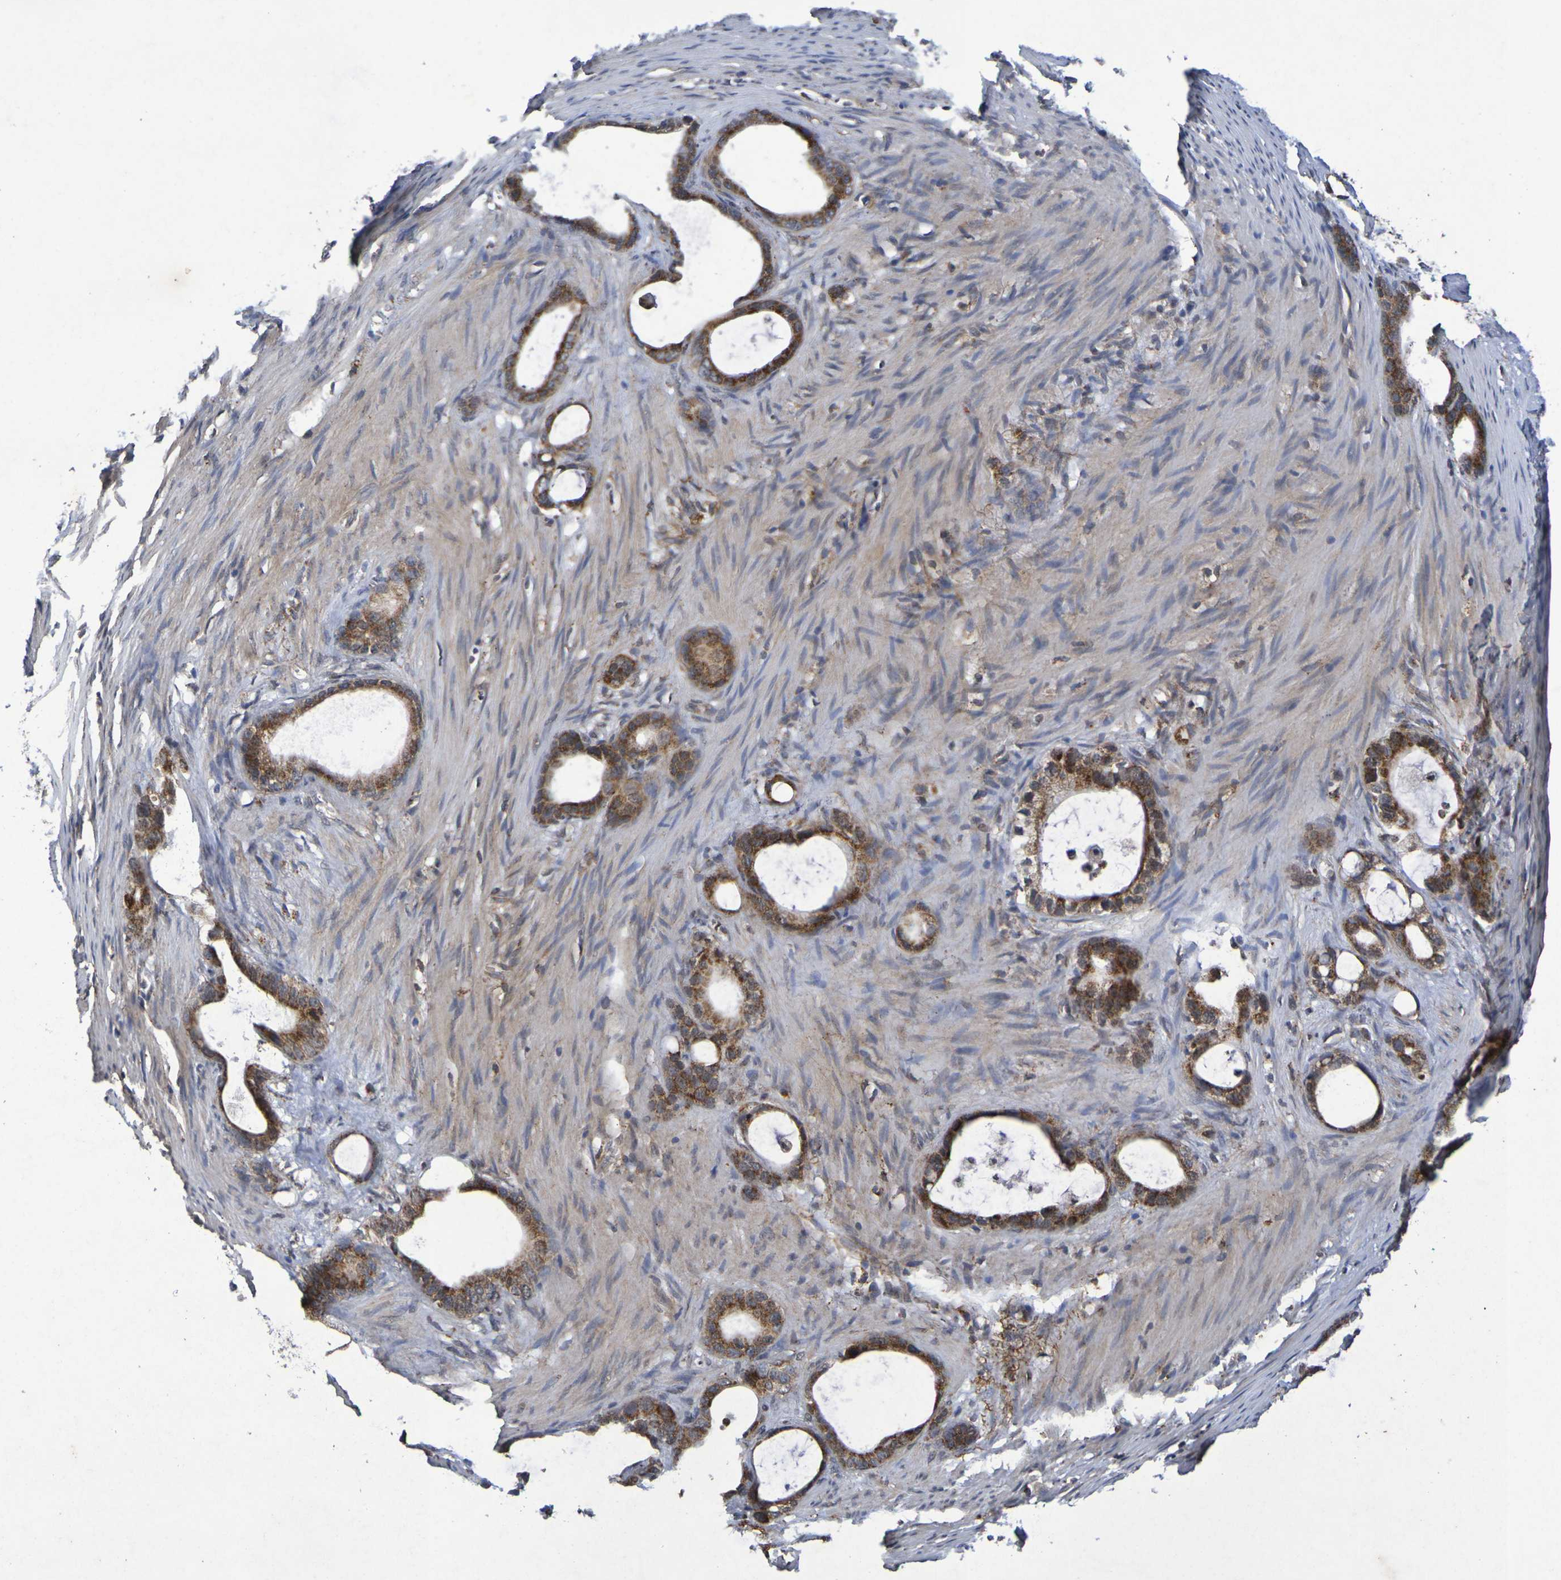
{"staining": {"intensity": "moderate", "quantity": ">75%", "location": "cytoplasmic/membranous"}, "tissue": "stomach cancer", "cell_type": "Tumor cells", "image_type": "cancer", "snomed": [{"axis": "morphology", "description": "Adenocarcinoma, NOS"}, {"axis": "topography", "description": "Stomach"}], "caption": "IHC staining of adenocarcinoma (stomach), which demonstrates medium levels of moderate cytoplasmic/membranous expression in approximately >75% of tumor cells indicating moderate cytoplasmic/membranous protein expression. The staining was performed using DAB (brown) for protein detection and nuclei were counterstained in hematoxylin (blue).", "gene": "GUCY1A2", "patient": {"sex": "female", "age": 75}}